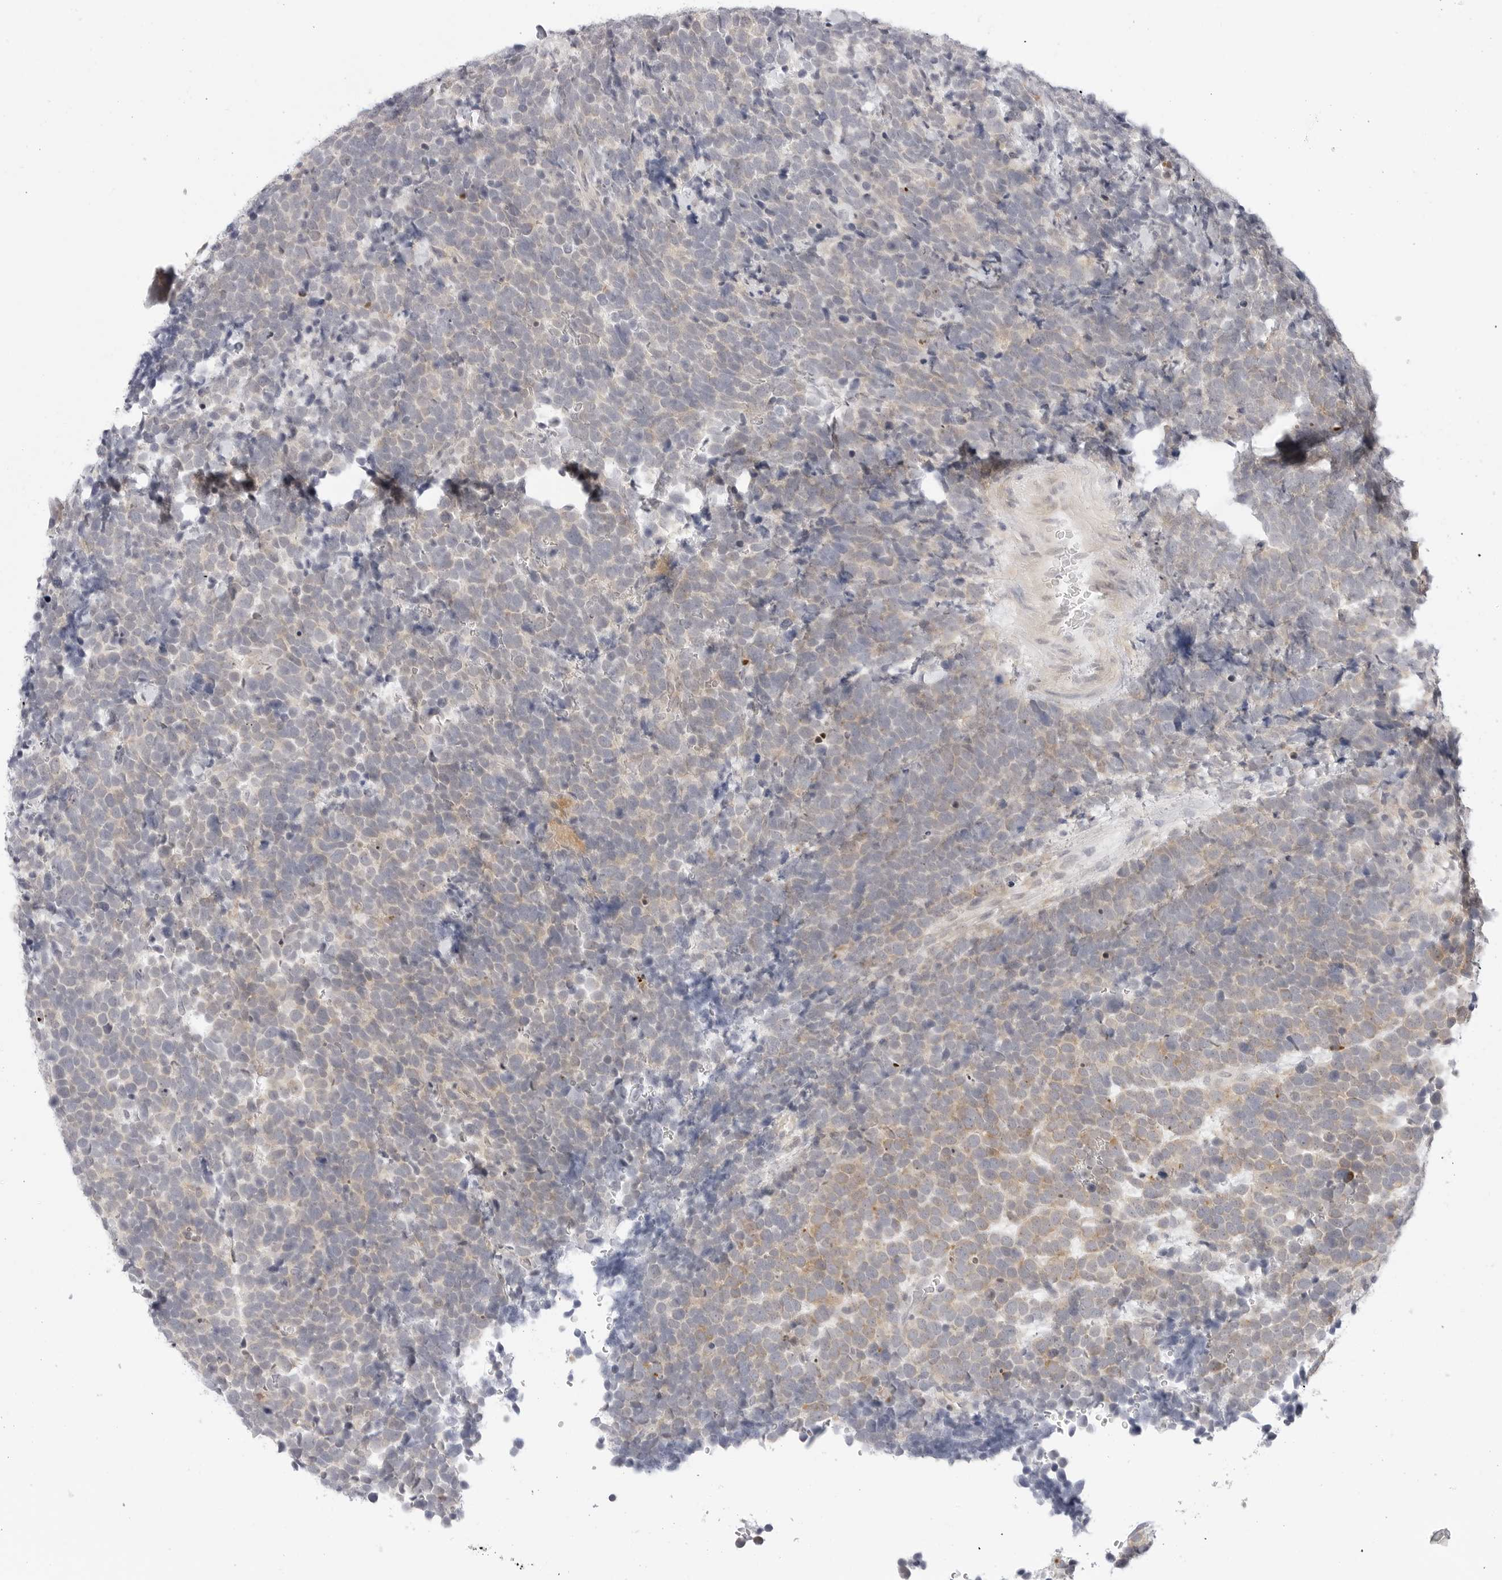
{"staining": {"intensity": "weak", "quantity": ">75%", "location": "cytoplasmic/membranous"}, "tissue": "urothelial cancer", "cell_type": "Tumor cells", "image_type": "cancer", "snomed": [{"axis": "morphology", "description": "Urothelial carcinoma, High grade"}, {"axis": "topography", "description": "Urinary bladder"}], "caption": "Protein expression analysis of urothelial cancer displays weak cytoplasmic/membranous positivity in about >75% of tumor cells.", "gene": "TCP1", "patient": {"sex": "female", "age": 82}}